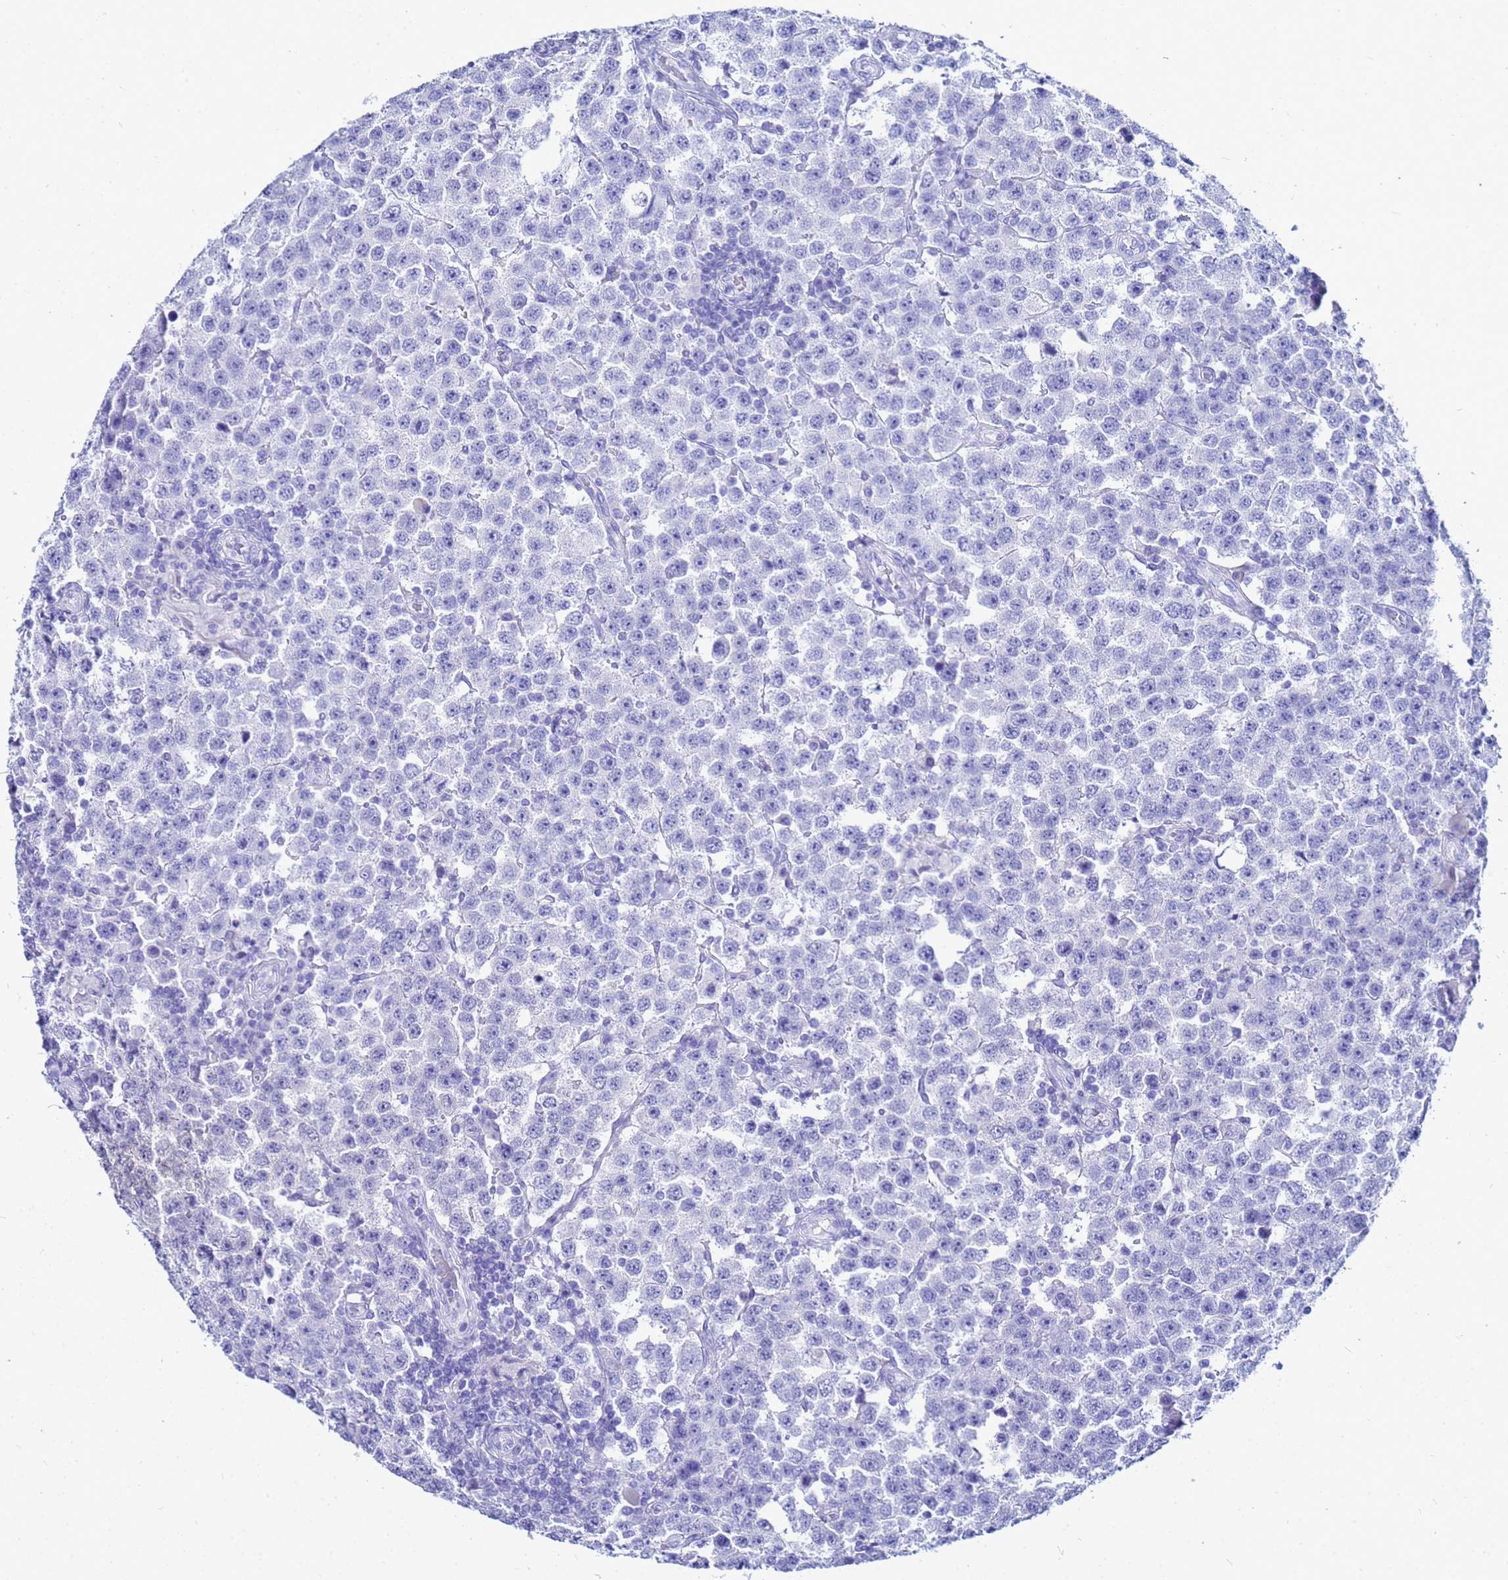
{"staining": {"intensity": "negative", "quantity": "none", "location": "none"}, "tissue": "testis cancer", "cell_type": "Tumor cells", "image_type": "cancer", "snomed": [{"axis": "morphology", "description": "Seminoma, NOS"}, {"axis": "topography", "description": "Testis"}], "caption": "Immunohistochemistry image of testis cancer (seminoma) stained for a protein (brown), which exhibits no positivity in tumor cells. (Brightfield microscopy of DAB immunohistochemistry at high magnification).", "gene": "CKB", "patient": {"sex": "male", "age": 28}}